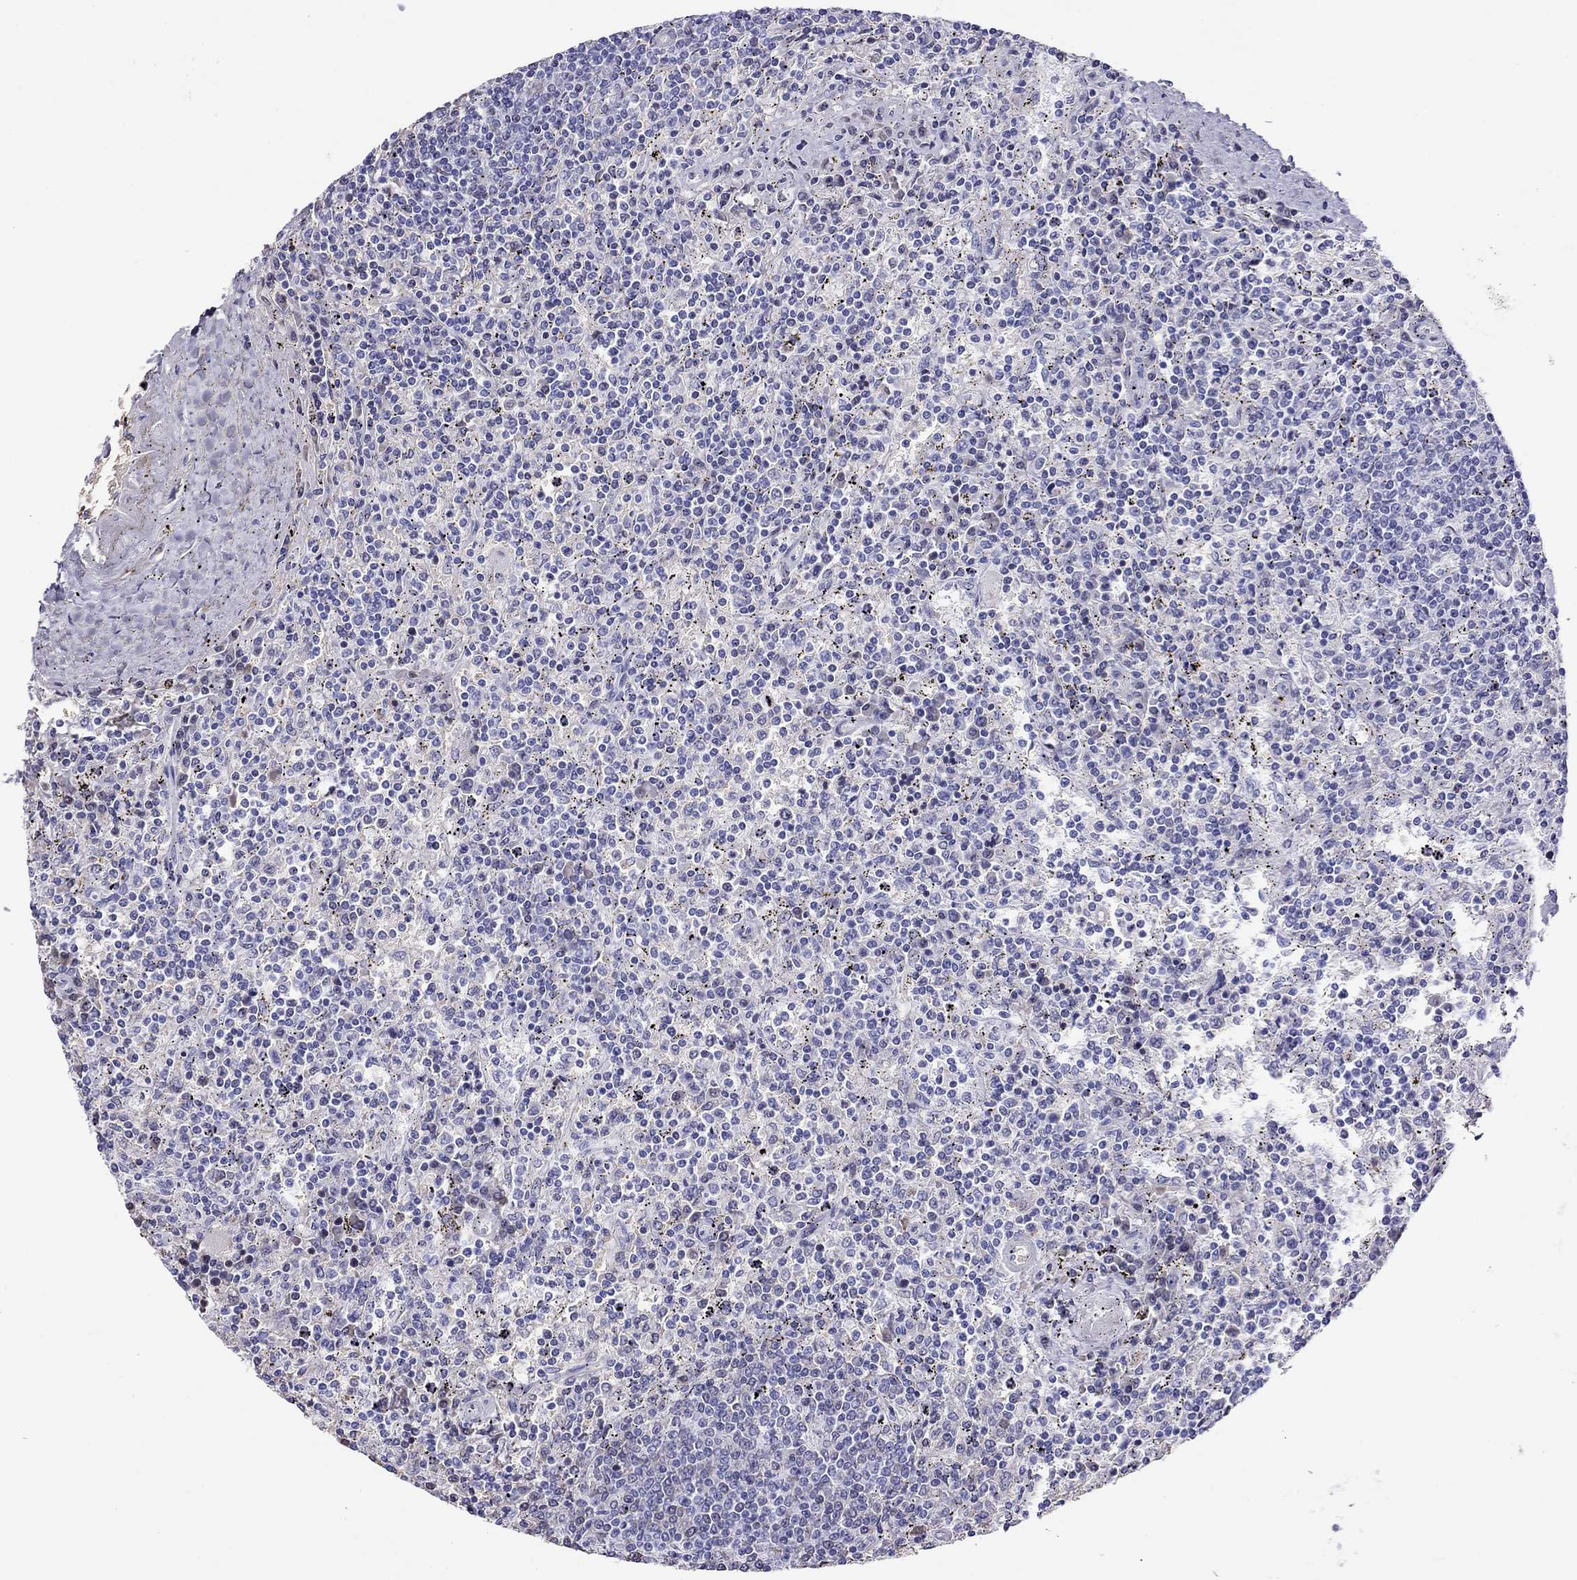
{"staining": {"intensity": "negative", "quantity": "none", "location": "none"}, "tissue": "lymphoma", "cell_type": "Tumor cells", "image_type": "cancer", "snomed": [{"axis": "morphology", "description": "Malignant lymphoma, non-Hodgkin's type, Low grade"}, {"axis": "topography", "description": "Spleen"}], "caption": "The micrograph demonstrates no significant expression in tumor cells of lymphoma. (Stains: DAB IHC with hematoxylin counter stain, Microscopy: brightfield microscopy at high magnification).", "gene": "PTPRN", "patient": {"sex": "male", "age": 62}}